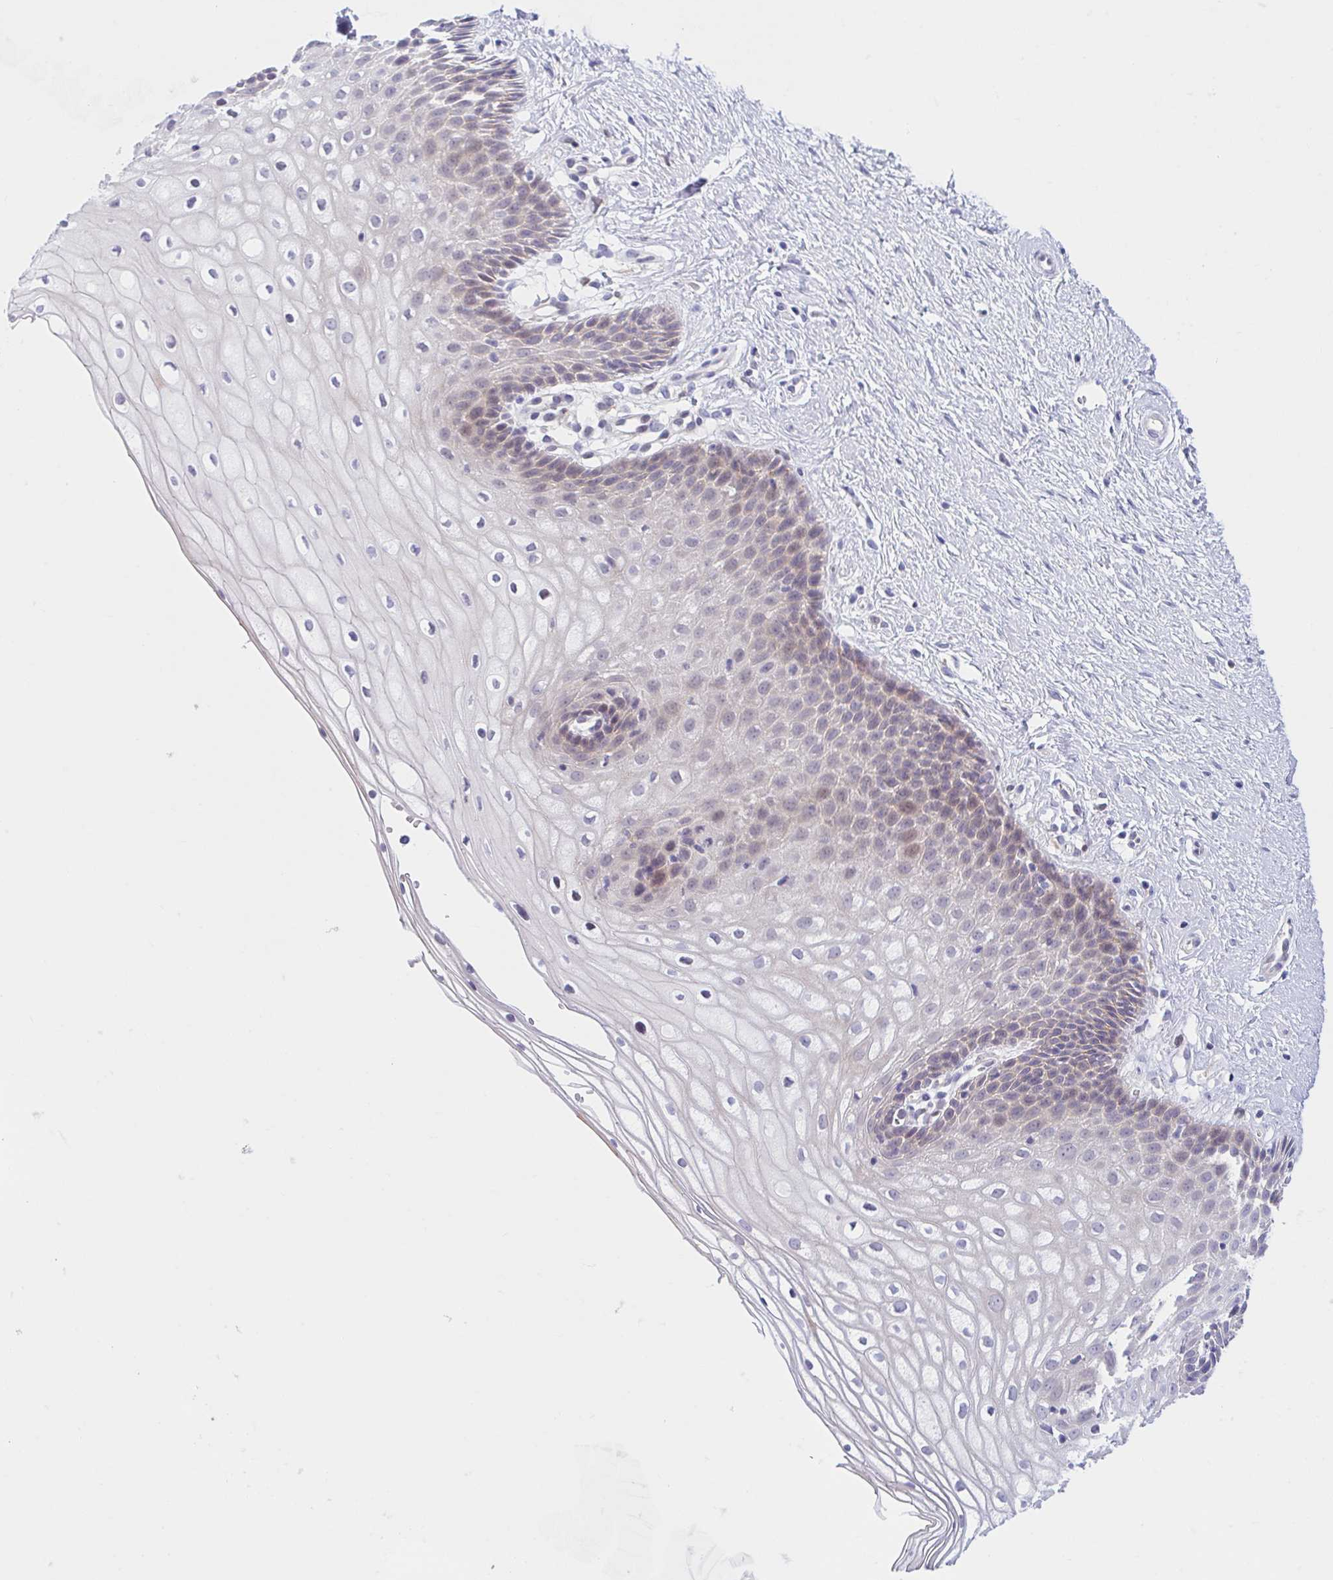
{"staining": {"intensity": "negative", "quantity": "none", "location": "none"}, "tissue": "cervix", "cell_type": "Glandular cells", "image_type": "normal", "snomed": [{"axis": "morphology", "description": "Normal tissue, NOS"}, {"axis": "topography", "description": "Cervix"}], "caption": "A histopathology image of cervix stained for a protein shows no brown staining in glandular cells.", "gene": "TMEM86A", "patient": {"sex": "female", "age": 36}}